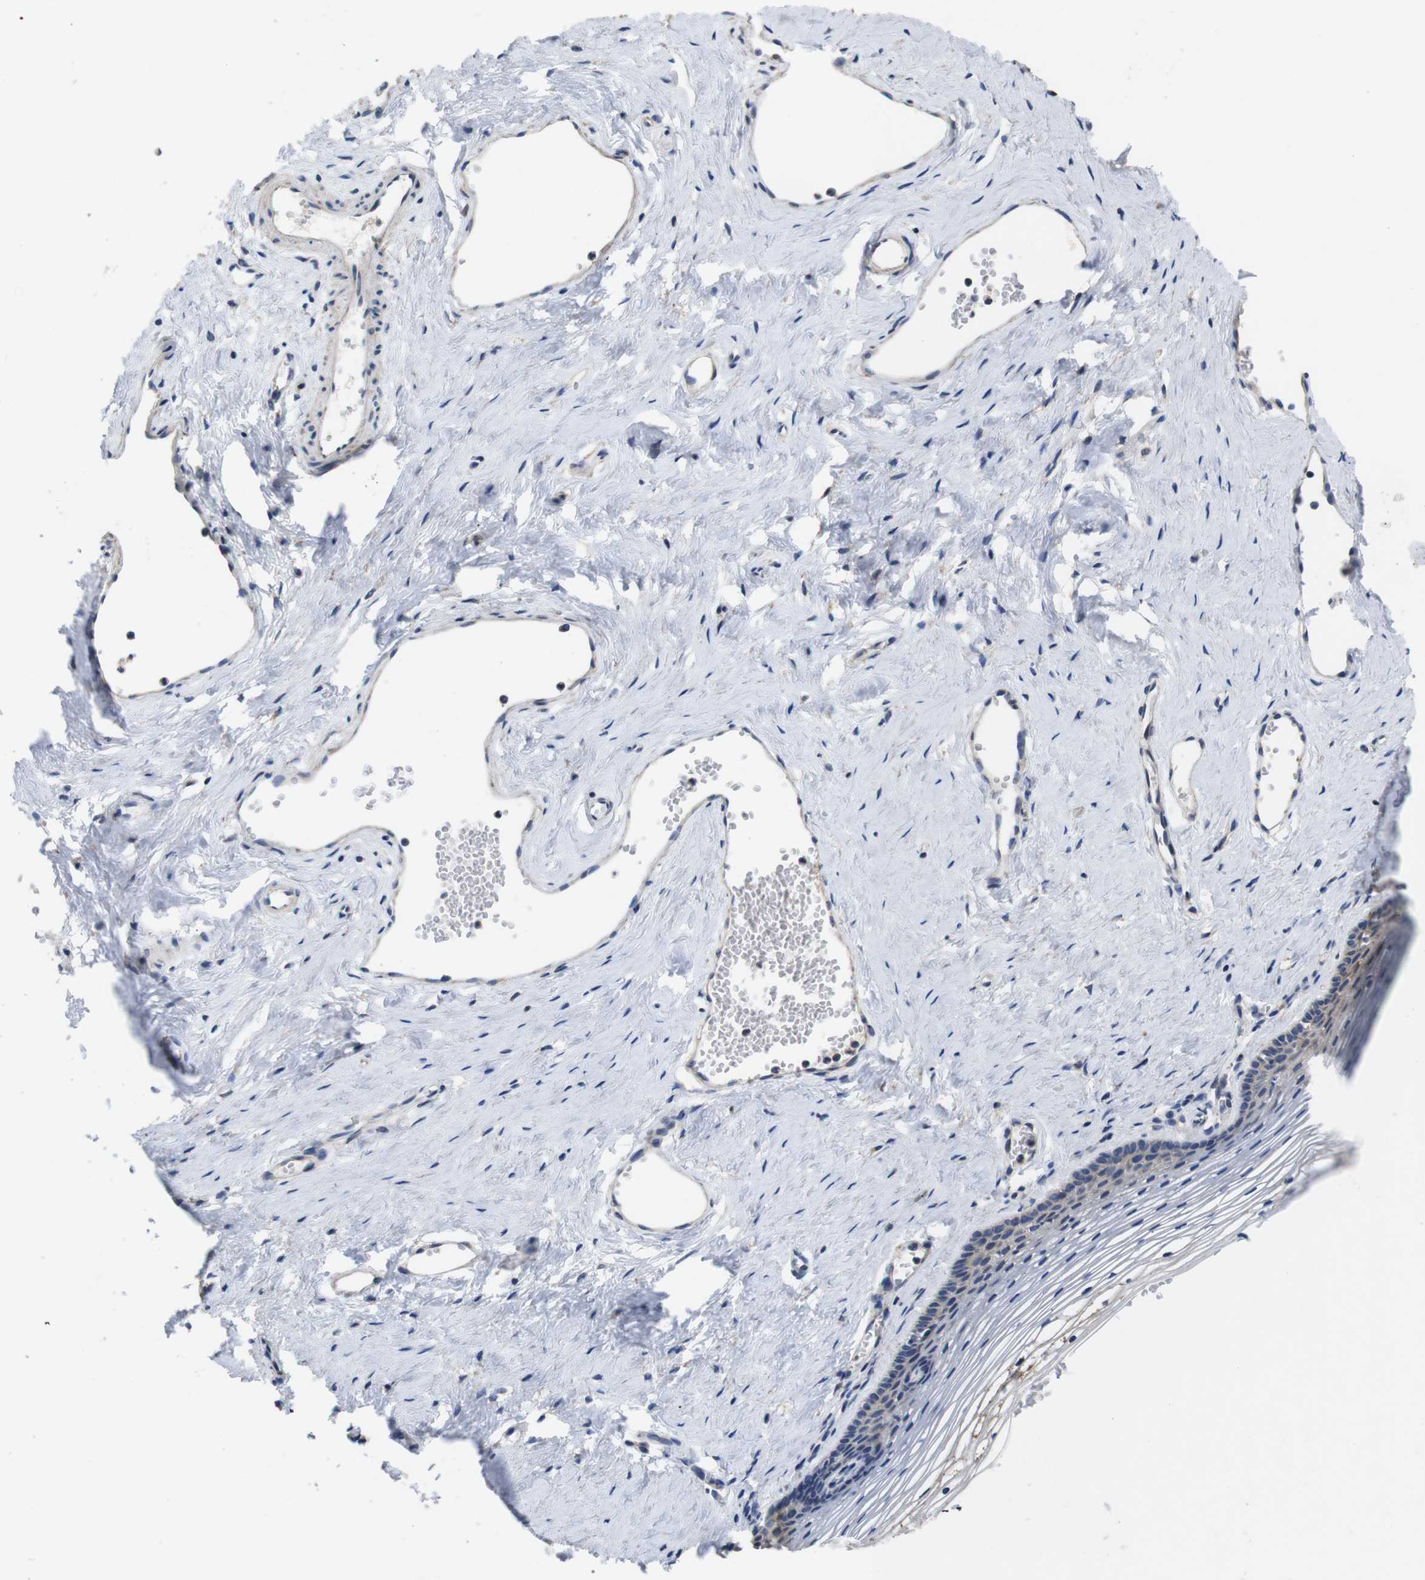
{"staining": {"intensity": "weak", "quantity": "25%-75%", "location": "cytoplasmic/membranous"}, "tissue": "vagina", "cell_type": "Squamous epithelial cells", "image_type": "normal", "snomed": [{"axis": "morphology", "description": "Normal tissue, NOS"}, {"axis": "topography", "description": "Vagina"}], "caption": "Weak cytoplasmic/membranous expression for a protein is identified in about 25%-75% of squamous epithelial cells of benign vagina using immunohistochemistry.", "gene": "MARCHF7", "patient": {"sex": "female", "age": 32}}